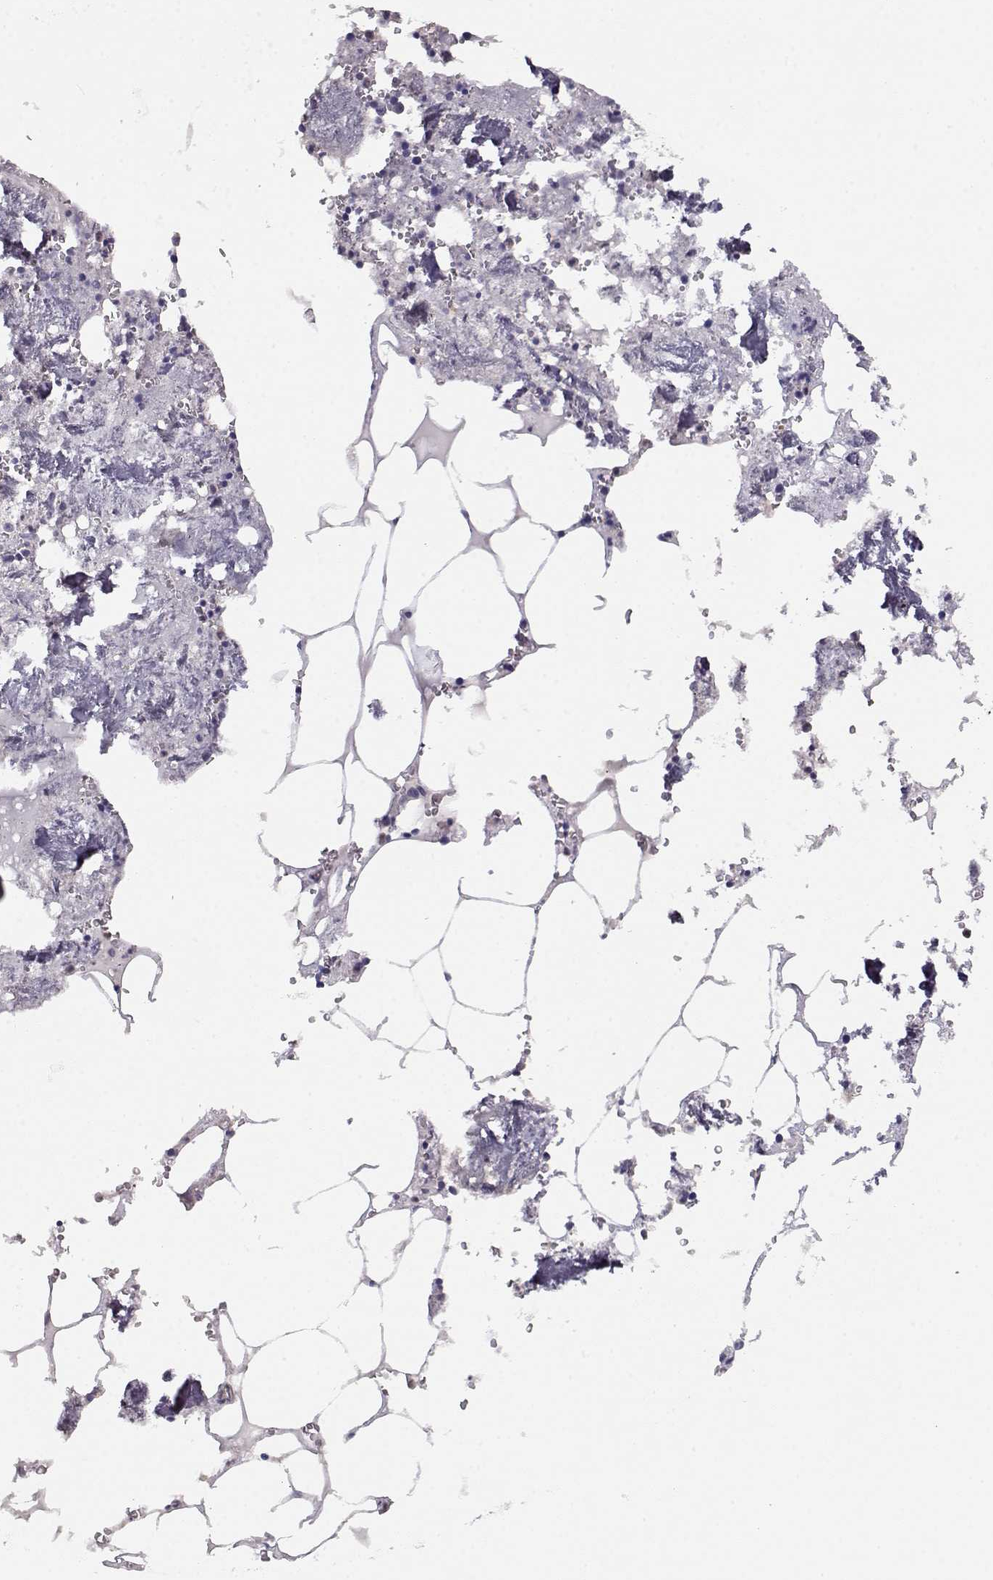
{"staining": {"intensity": "negative", "quantity": "none", "location": "none"}, "tissue": "bone marrow", "cell_type": "Hematopoietic cells", "image_type": "normal", "snomed": [{"axis": "morphology", "description": "Normal tissue, NOS"}, {"axis": "topography", "description": "Bone marrow"}], "caption": "DAB (3,3'-diaminobenzidine) immunohistochemical staining of unremarkable human bone marrow reveals no significant expression in hematopoietic cells.", "gene": "DAPL1", "patient": {"sex": "male", "age": 54}}